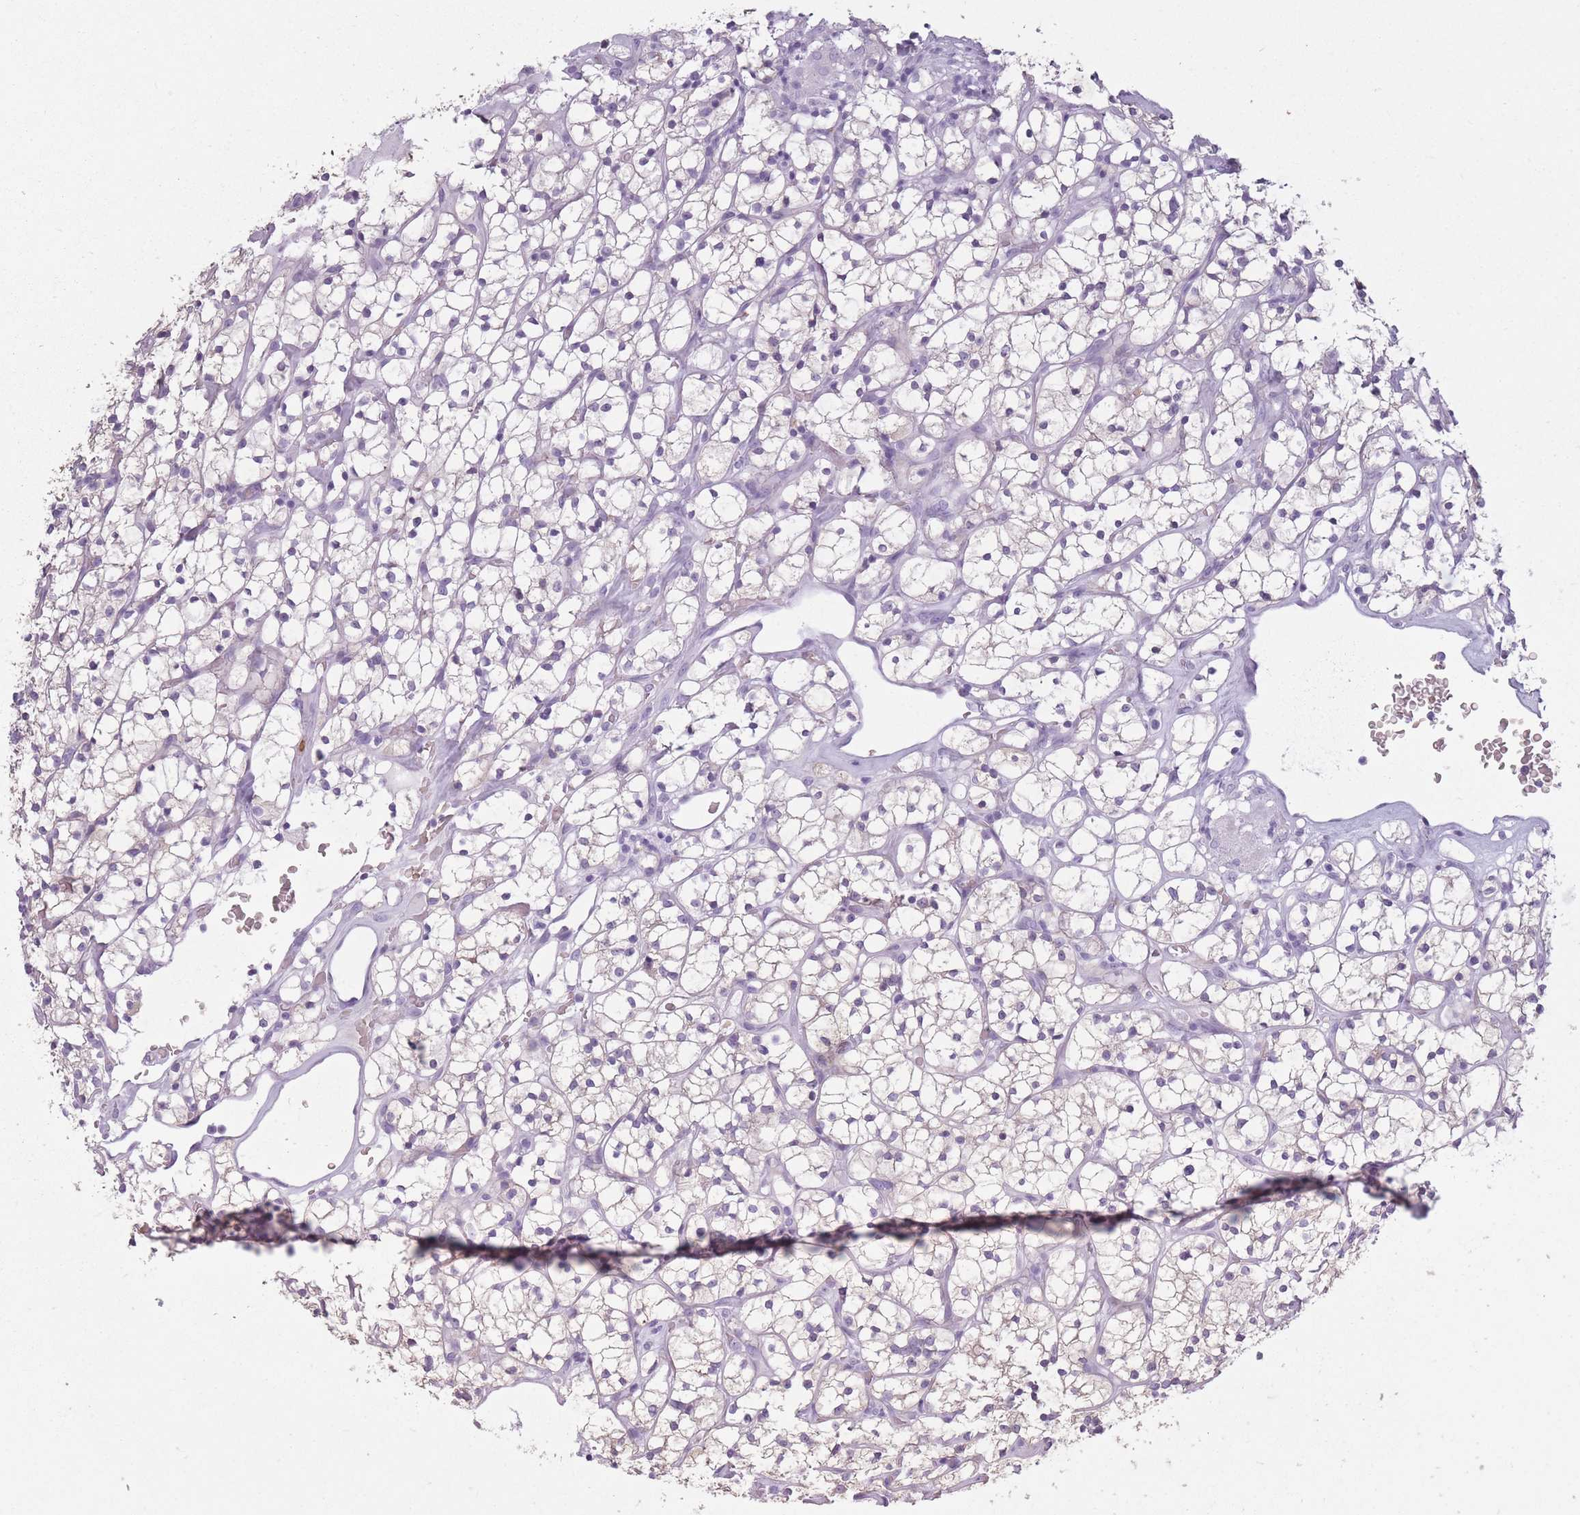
{"staining": {"intensity": "negative", "quantity": "none", "location": "none"}, "tissue": "renal cancer", "cell_type": "Tumor cells", "image_type": "cancer", "snomed": [{"axis": "morphology", "description": "Adenocarcinoma, NOS"}, {"axis": "topography", "description": "Kidney"}], "caption": "Immunohistochemistry image of human renal cancer (adenocarcinoma) stained for a protein (brown), which demonstrates no expression in tumor cells.", "gene": "OR7C1", "patient": {"sex": "female", "age": 64}}